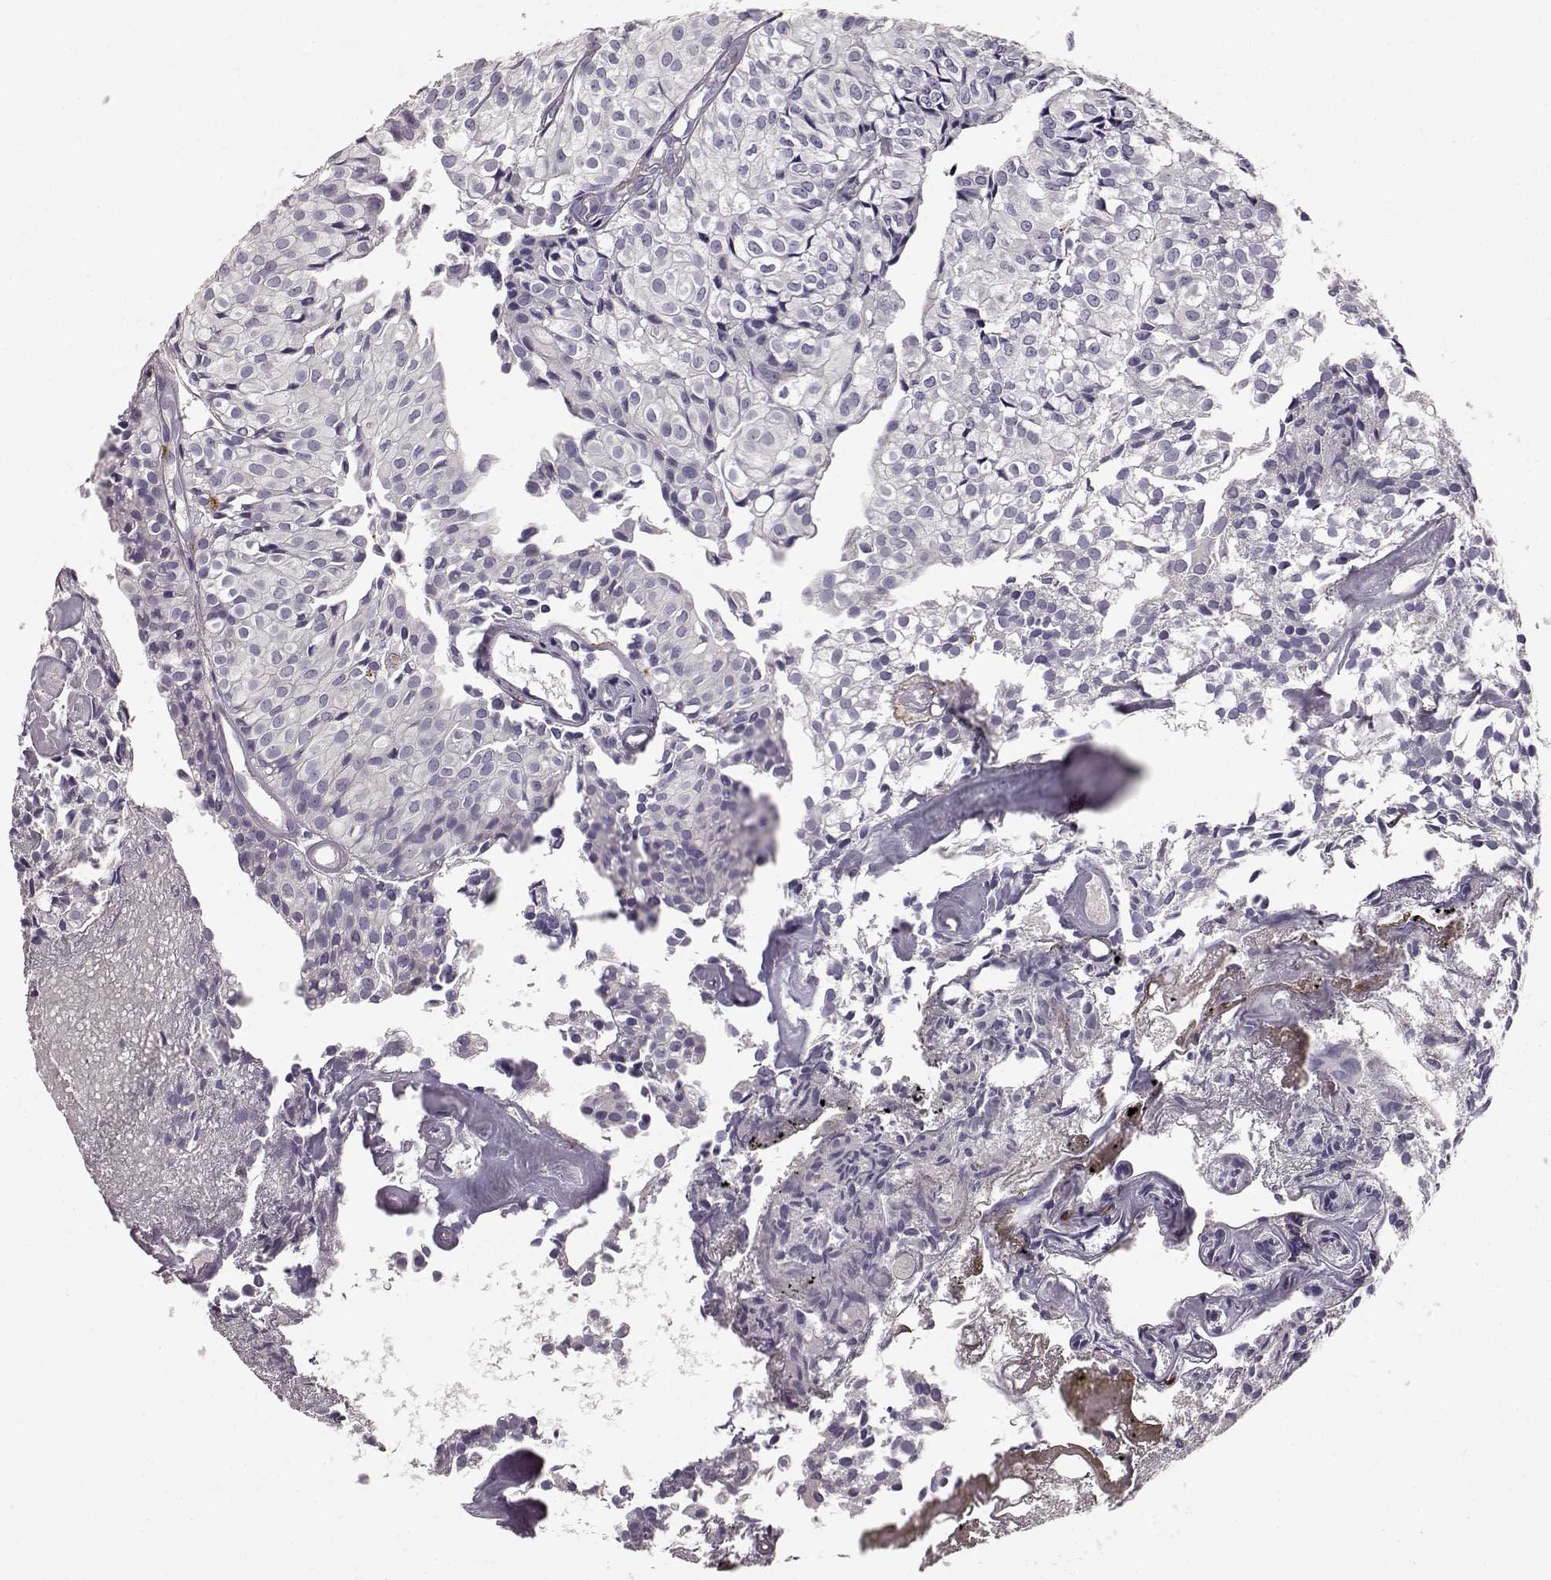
{"staining": {"intensity": "negative", "quantity": "none", "location": "none"}, "tissue": "urothelial cancer", "cell_type": "Tumor cells", "image_type": "cancer", "snomed": [{"axis": "morphology", "description": "Urothelial carcinoma, Low grade"}, {"axis": "topography", "description": "Urinary bladder"}], "caption": "Urothelial carcinoma (low-grade) was stained to show a protein in brown. There is no significant positivity in tumor cells.", "gene": "CCNF", "patient": {"sex": "male", "age": 89}}